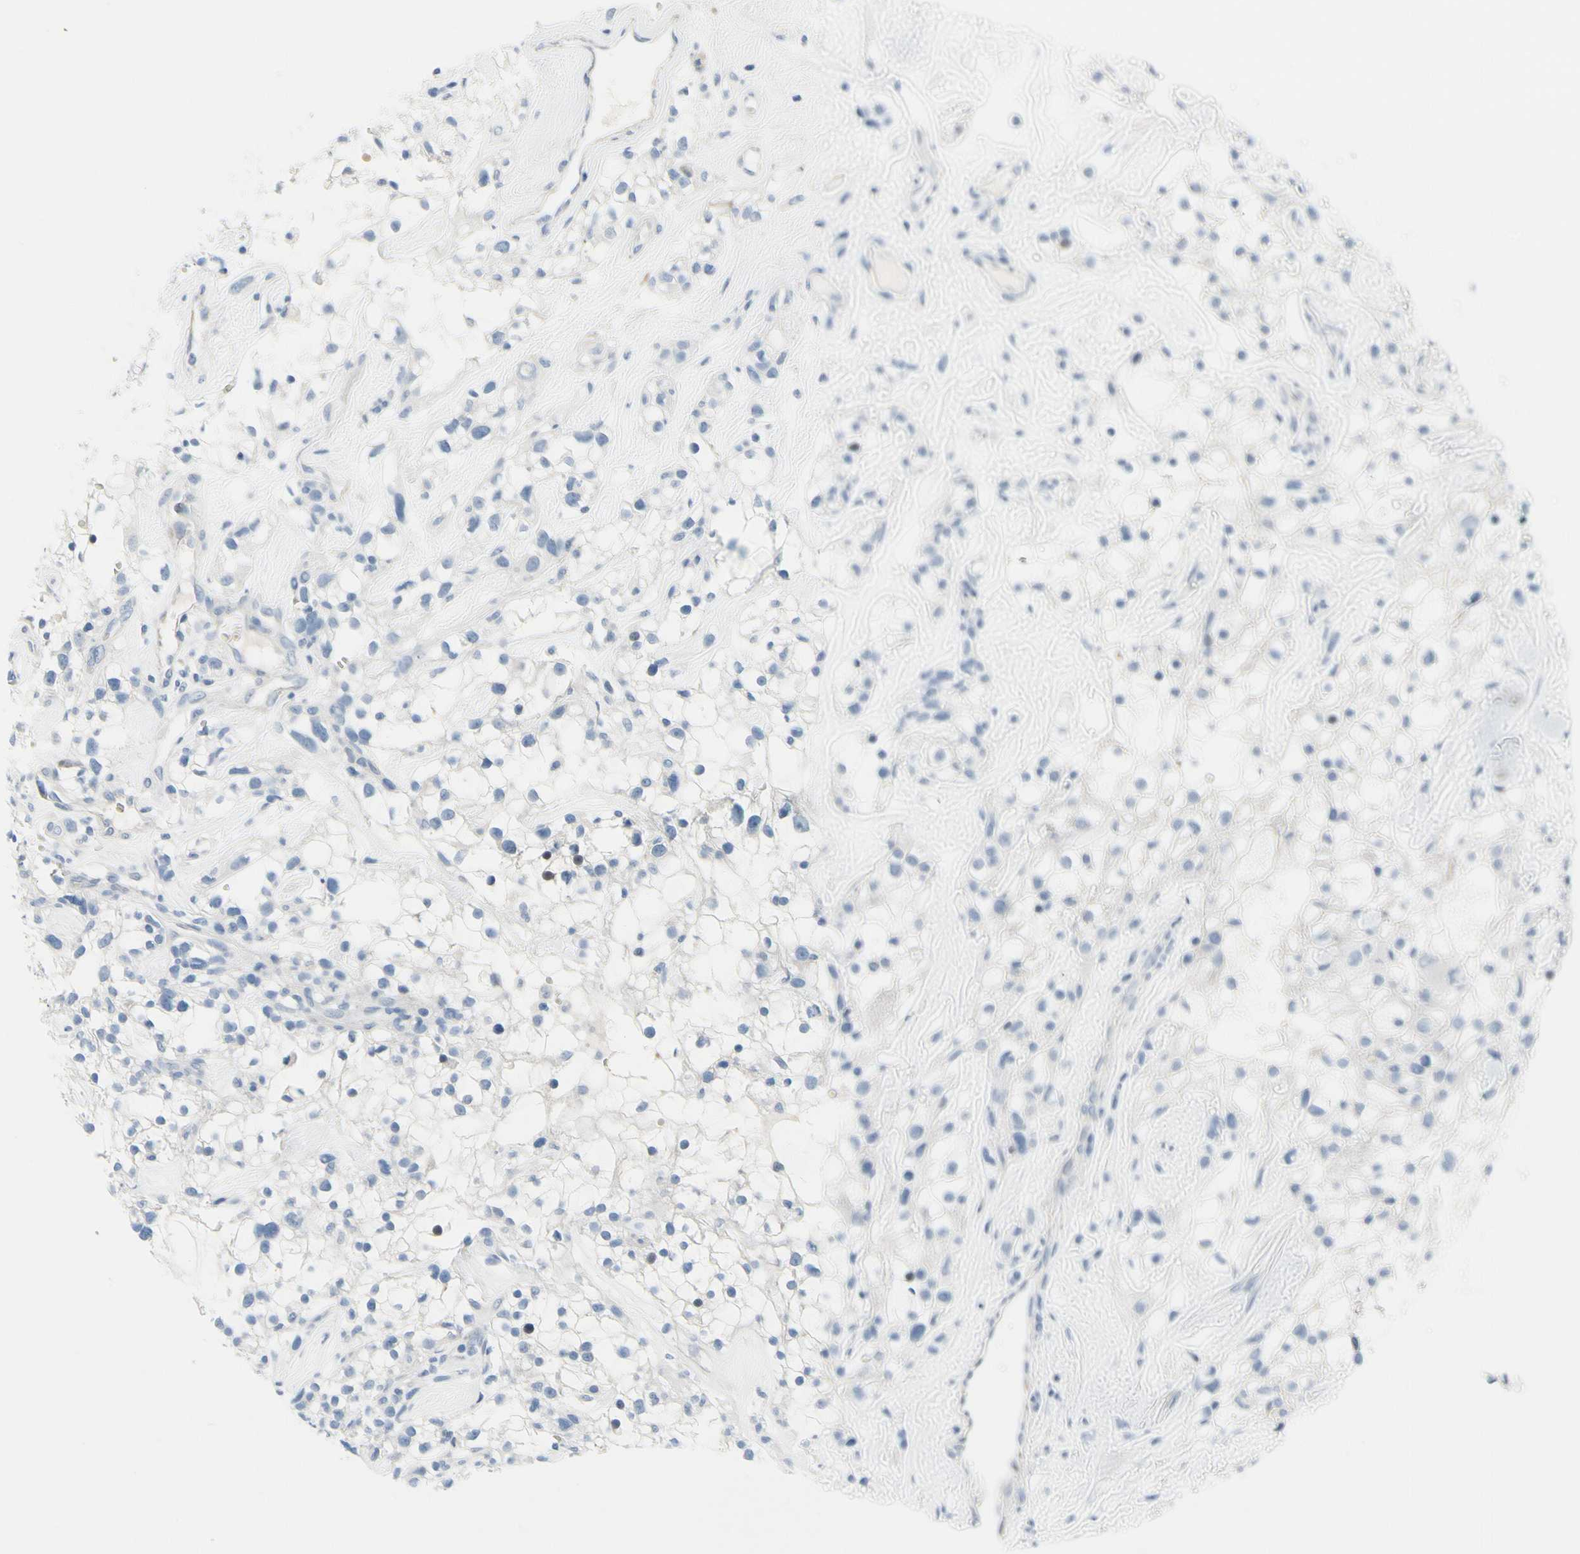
{"staining": {"intensity": "negative", "quantity": "none", "location": "none"}, "tissue": "renal cancer", "cell_type": "Tumor cells", "image_type": "cancer", "snomed": [{"axis": "morphology", "description": "Adenocarcinoma, NOS"}, {"axis": "topography", "description": "Kidney"}], "caption": "There is no significant positivity in tumor cells of renal cancer (adenocarcinoma).", "gene": "MUC5B", "patient": {"sex": "female", "age": 60}}